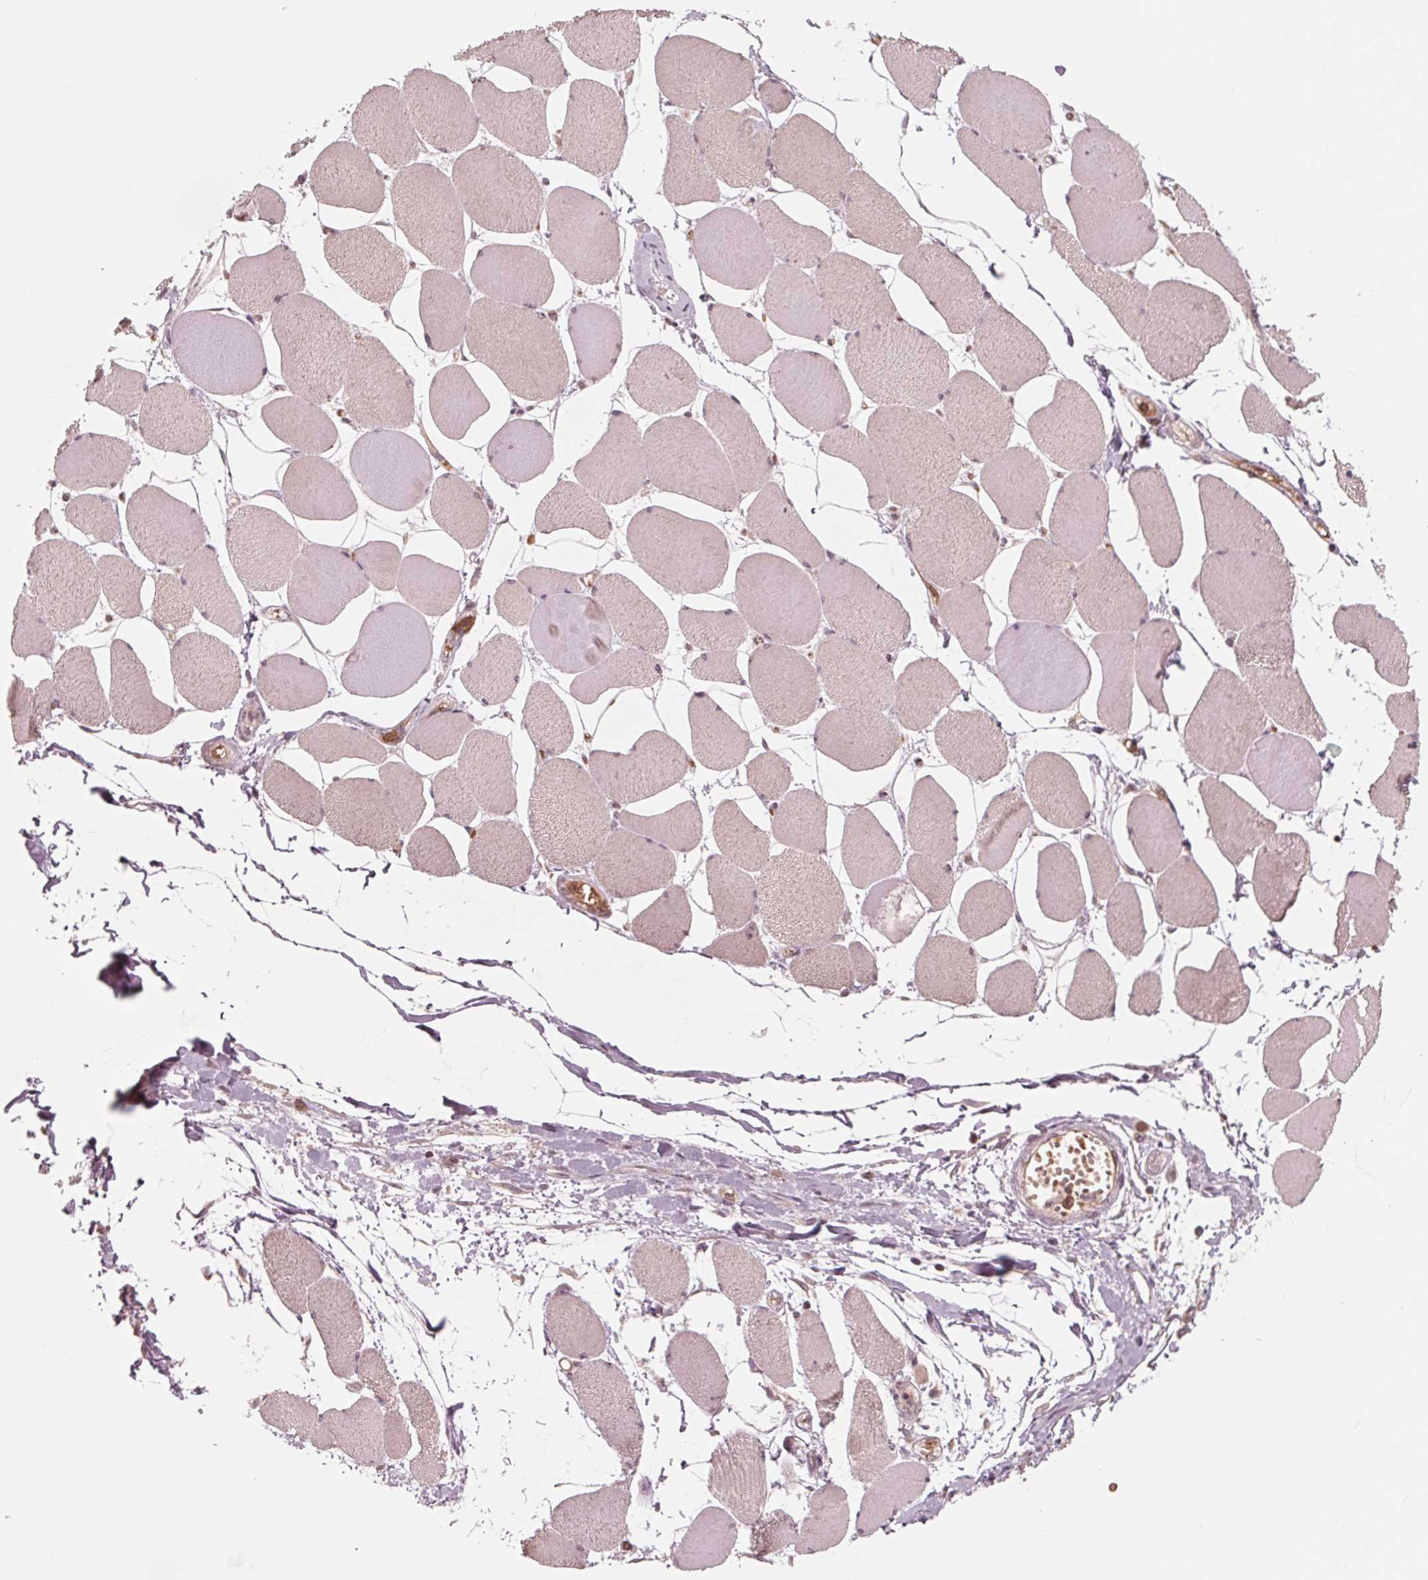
{"staining": {"intensity": "weak", "quantity": ">75%", "location": "cytoplasmic/membranous,nuclear"}, "tissue": "skeletal muscle", "cell_type": "Myocytes", "image_type": "normal", "snomed": [{"axis": "morphology", "description": "Normal tissue, NOS"}, {"axis": "topography", "description": "Skeletal muscle"}], "caption": "This histopathology image exhibits immunohistochemistry staining of benign skeletal muscle, with low weak cytoplasmic/membranous,nuclear positivity in about >75% of myocytes.", "gene": "HIRIP3", "patient": {"sex": "female", "age": 75}}